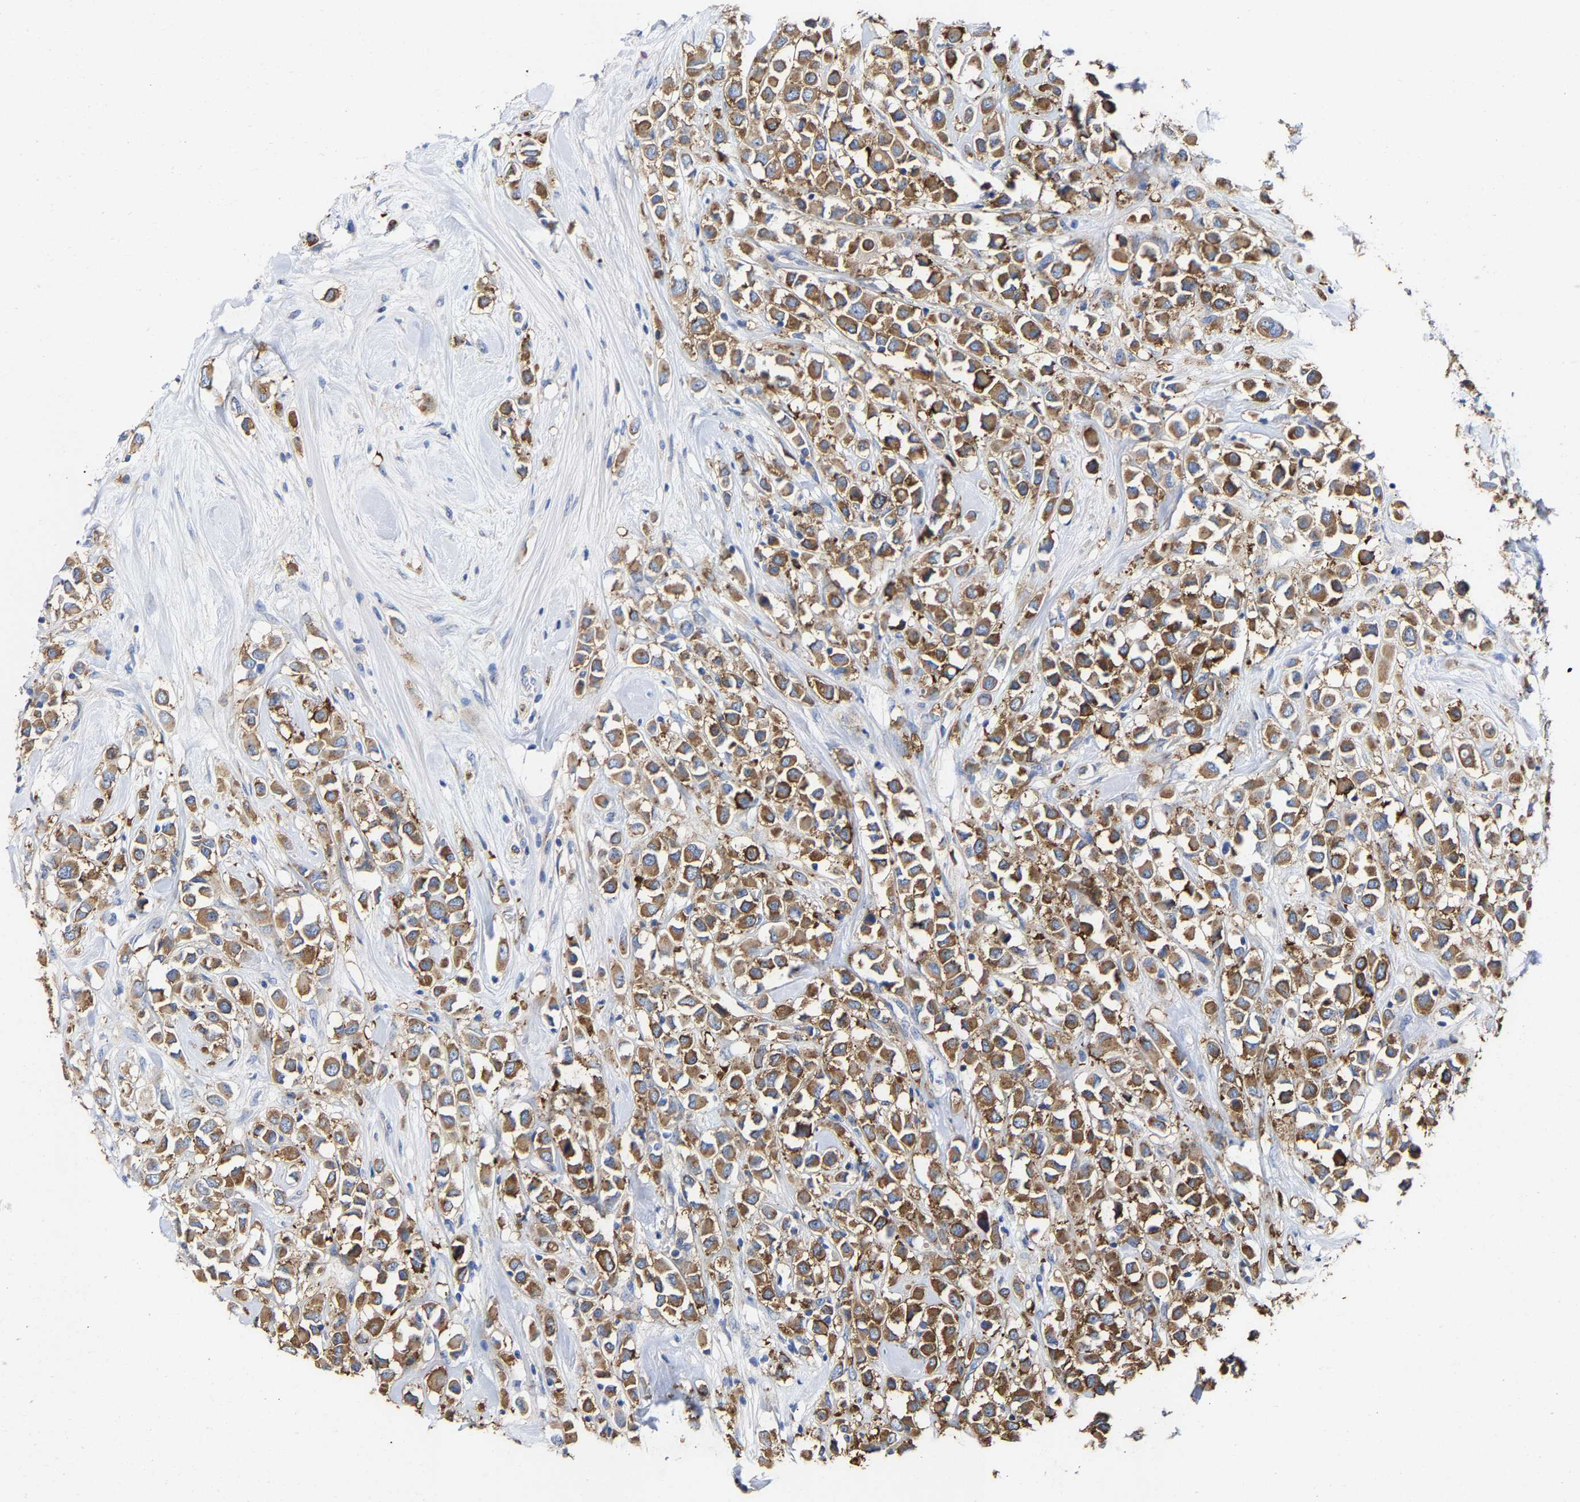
{"staining": {"intensity": "strong", "quantity": ">75%", "location": "cytoplasmic/membranous"}, "tissue": "breast cancer", "cell_type": "Tumor cells", "image_type": "cancer", "snomed": [{"axis": "morphology", "description": "Duct carcinoma"}, {"axis": "topography", "description": "Breast"}], "caption": "Strong cytoplasmic/membranous expression for a protein is seen in about >75% of tumor cells of breast infiltrating ductal carcinoma using immunohistochemistry (IHC).", "gene": "PPP1R15A", "patient": {"sex": "female", "age": 61}}